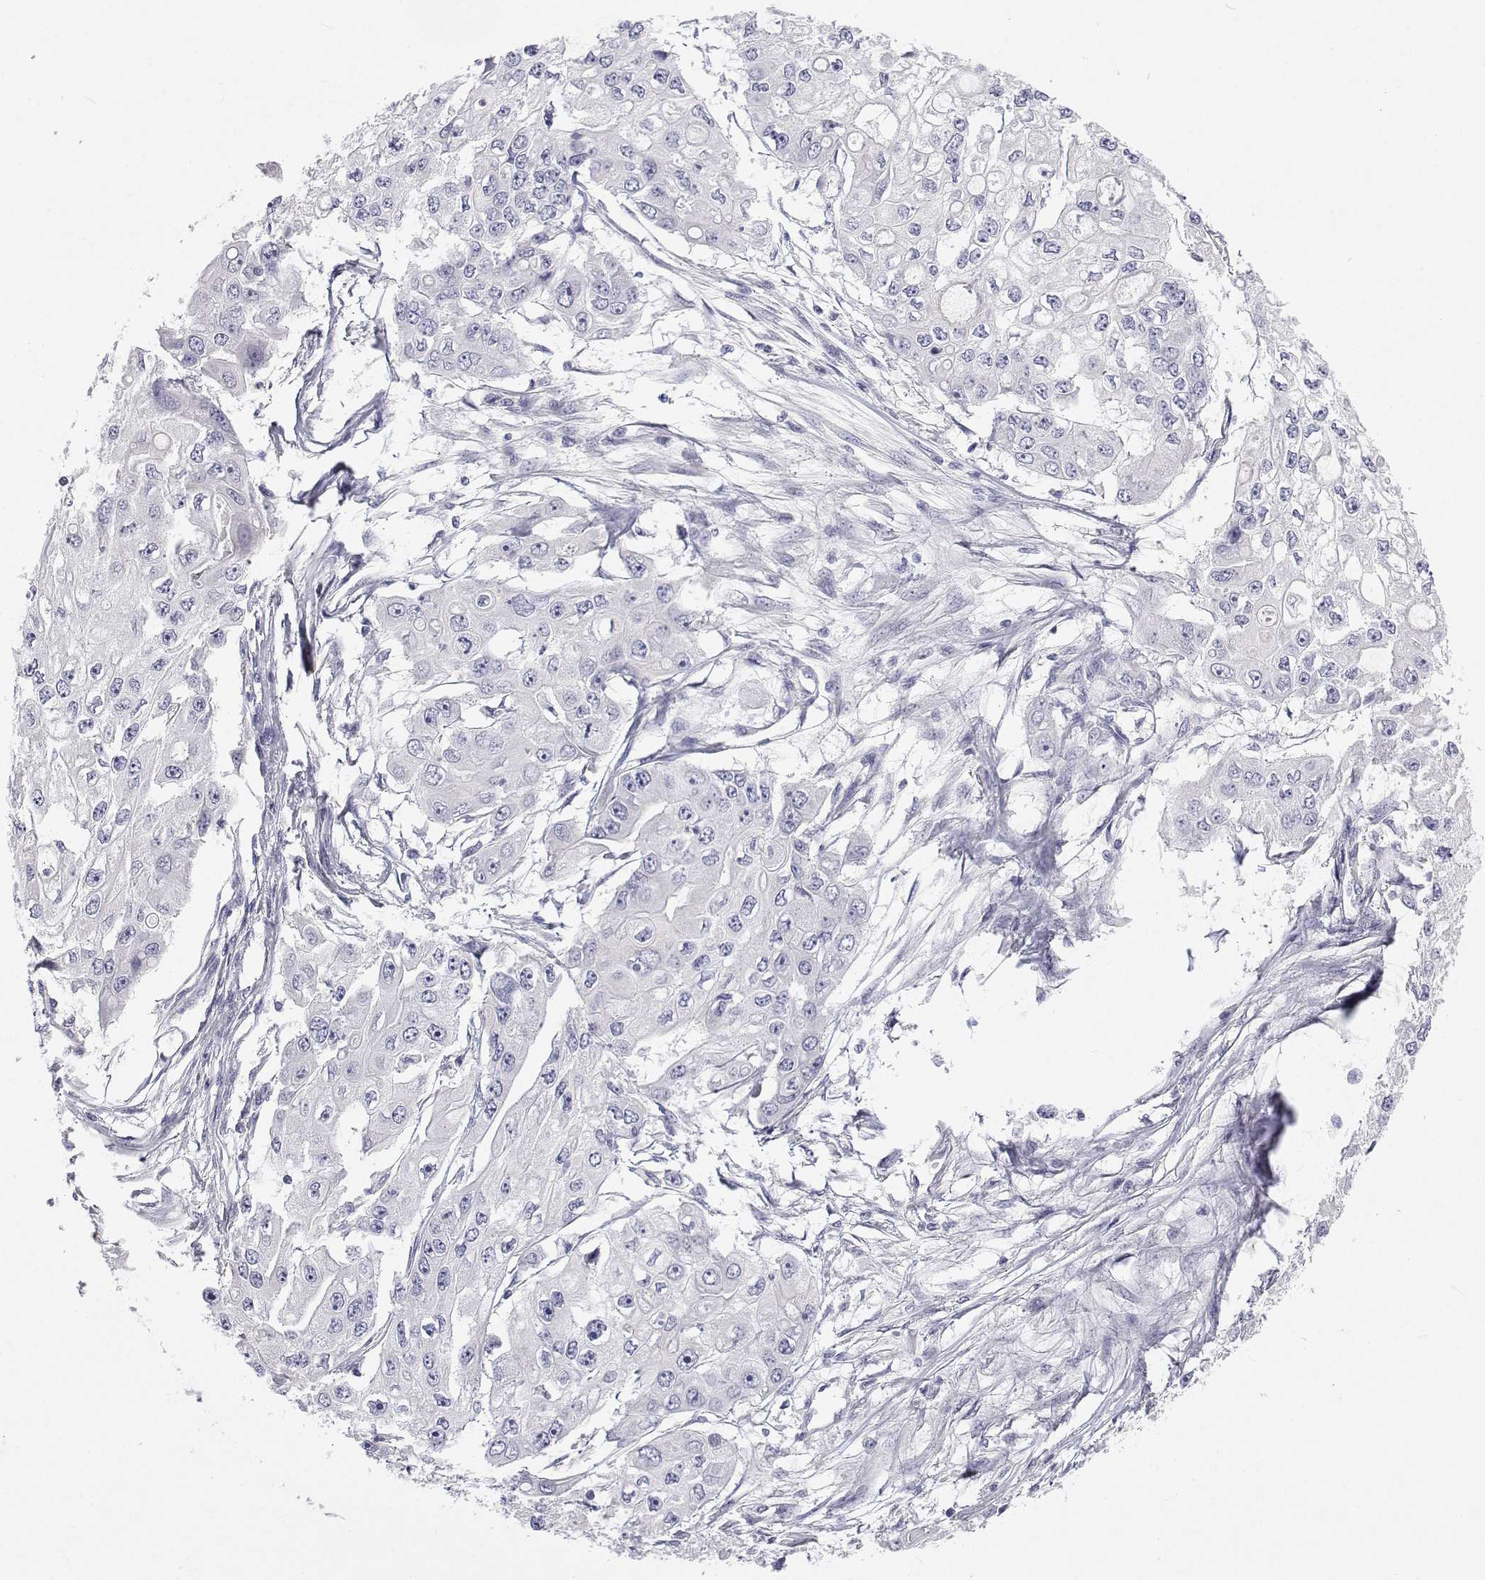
{"staining": {"intensity": "negative", "quantity": "none", "location": "none"}, "tissue": "ovarian cancer", "cell_type": "Tumor cells", "image_type": "cancer", "snomed": [{"axis": "morphology", "description": "Cystadenocarcinoma, serous, NOS"}, {"axis": "topography", "description": "Ovary"}], "caption": "IHC image of human ovarian serous cystadenocarcinoma stained for a protein (brown), which demonstrates no positivity in tumor cells.", "gene": "ANKRD65", "patient": {"sex": "female", "age": 56}}